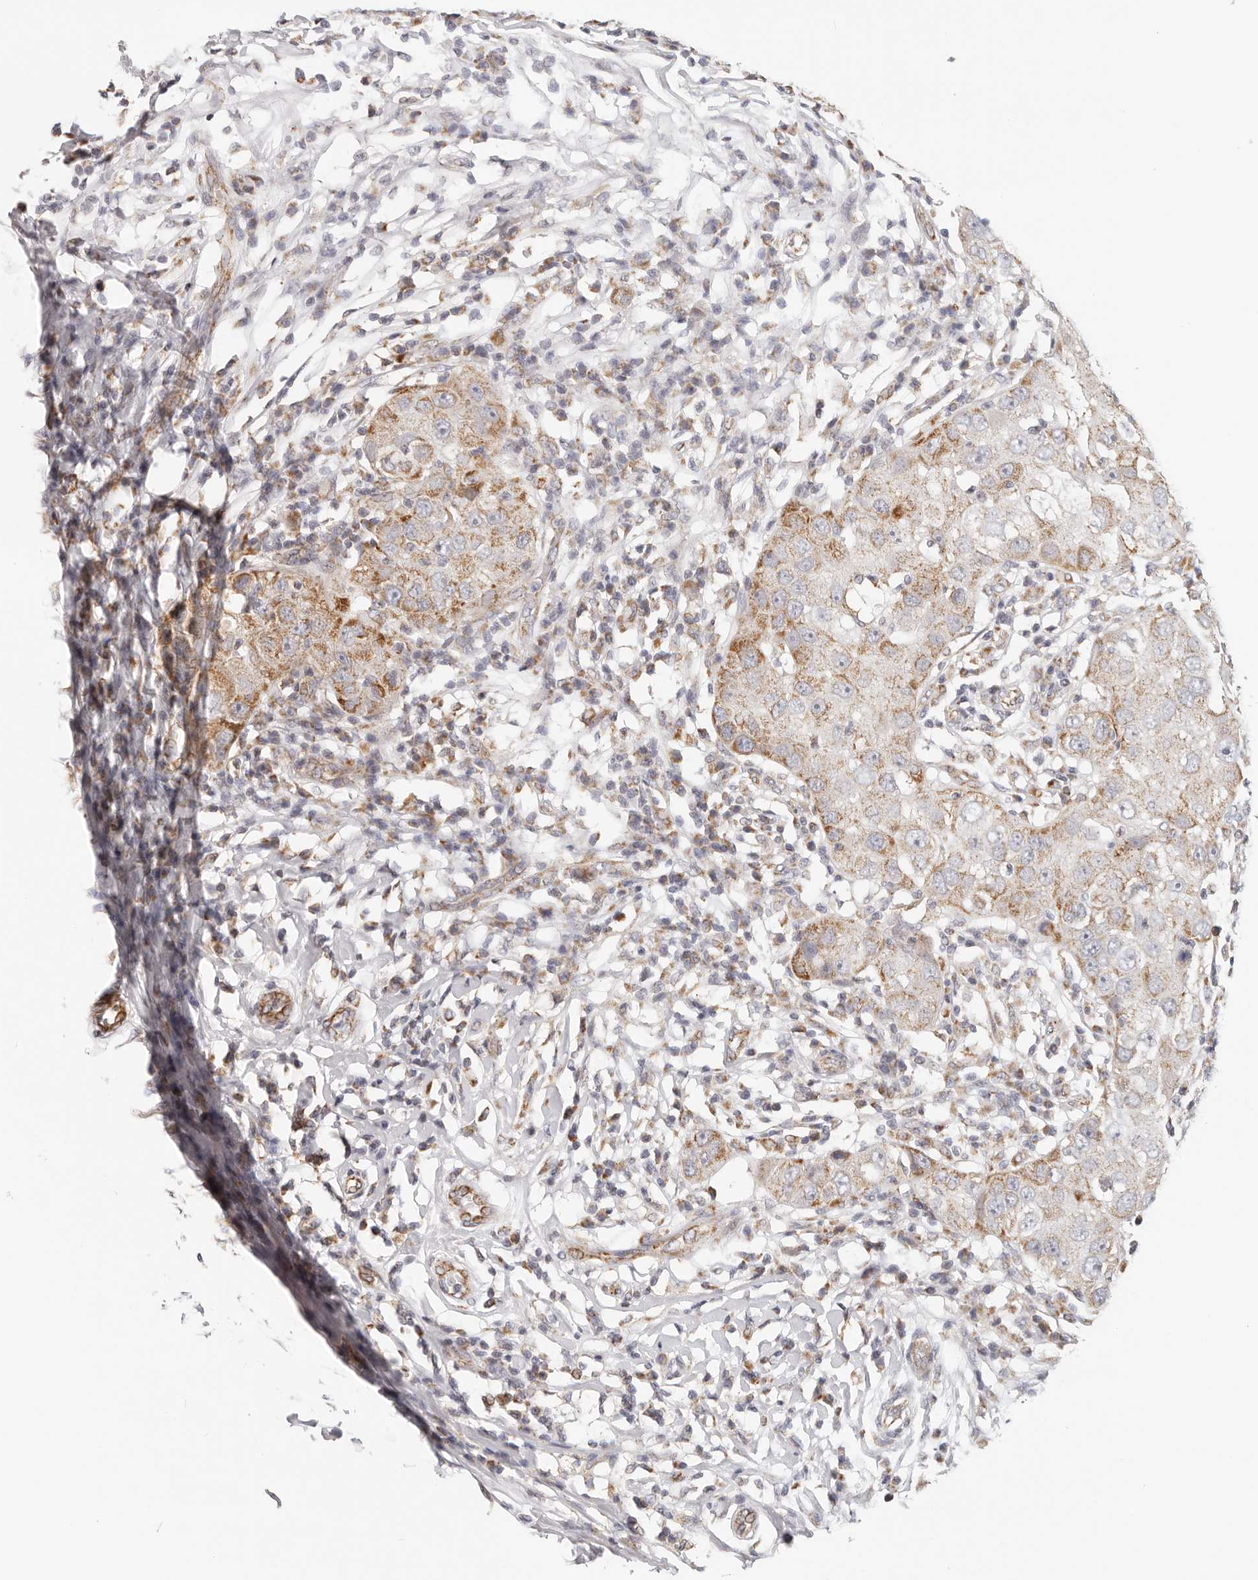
{"staining": {"intensity": "strong", "quantity": "25%-75%", "location": "cytoplasmic/membranous"}, "tissue": "breast cancer", "cell_type": "Tumor cells", "image_type": "cancer", "snomed": [{"axis": "morphology", "description": "Duct carcinoma"}, {"axis": "topography", "description": "Breast"}], "caption": "Immunohistochemical staining of infiltrating ductal carcinoma (breast) shows strong cytoplasmic/membranous protein staining in about 25%-75% of tumor cells. (DAB IHC, brown staining for protein, blue staining for nuclei).", "gene": "AFDN", "patient": {"sex": "female", "age": 27}}